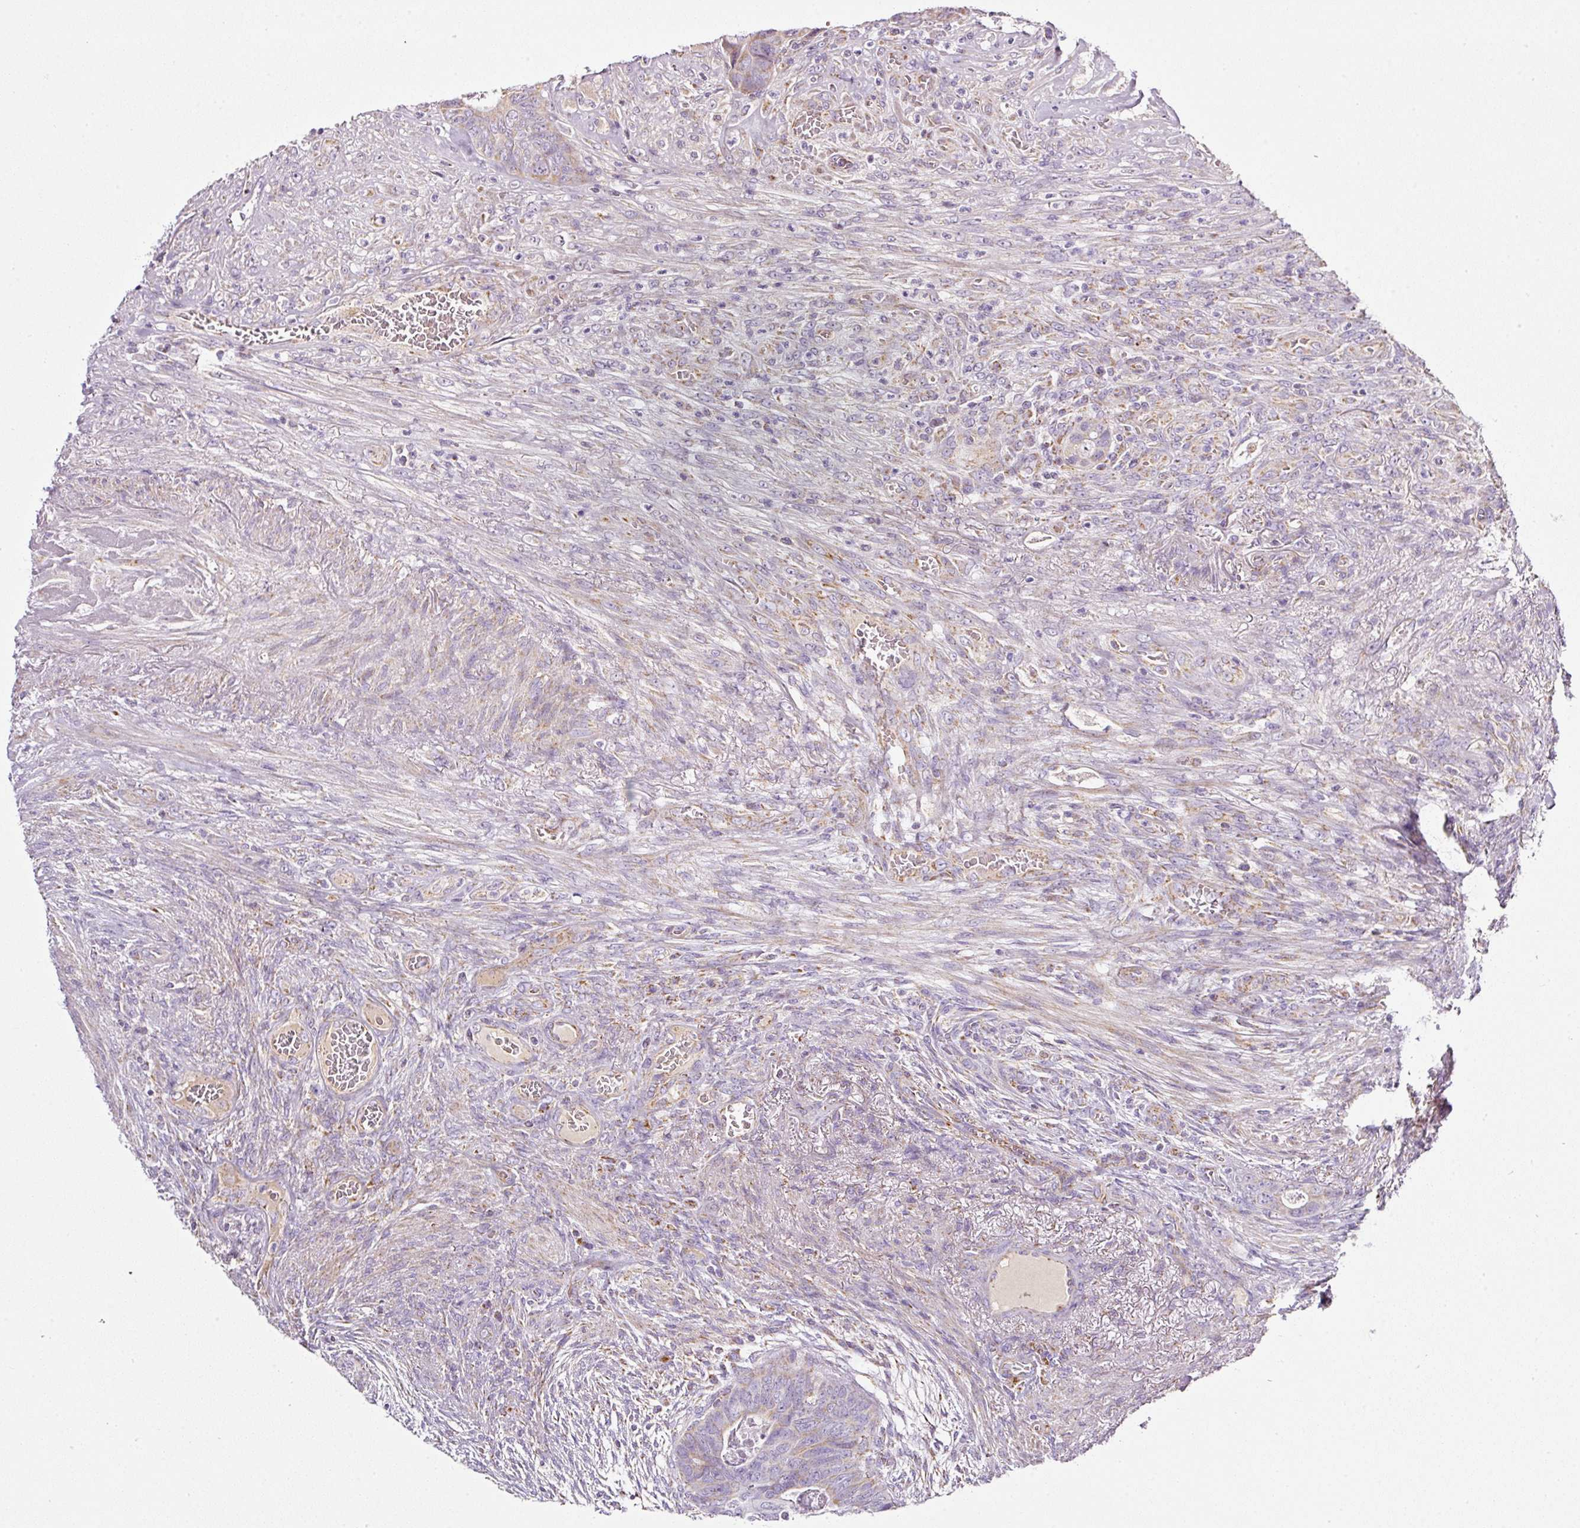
{"staining": {"intensity": "moderate", "quantity": "<25%", "location": "cytoplasmic/membranous"}, "tissue": "colorectal cancer", "cell_type": "Tumor cells", "image_type": "cancer", "snomed": [{"axis": "morphology", "description": "Adenocarcinoma, NOS"}, {"axis": "topography", "description": "Rectum"}], "caption": "Immunohistochemistry (IHC) image of colorectal cancer (adenocarcinoma) stained for a protein (brown), which displays low levels of moderate cytoplasmic/membranous expression in approximately <25% of tumor cells.", "gene": "SDHA", "patient": {"sex": "female", "age": 78}}